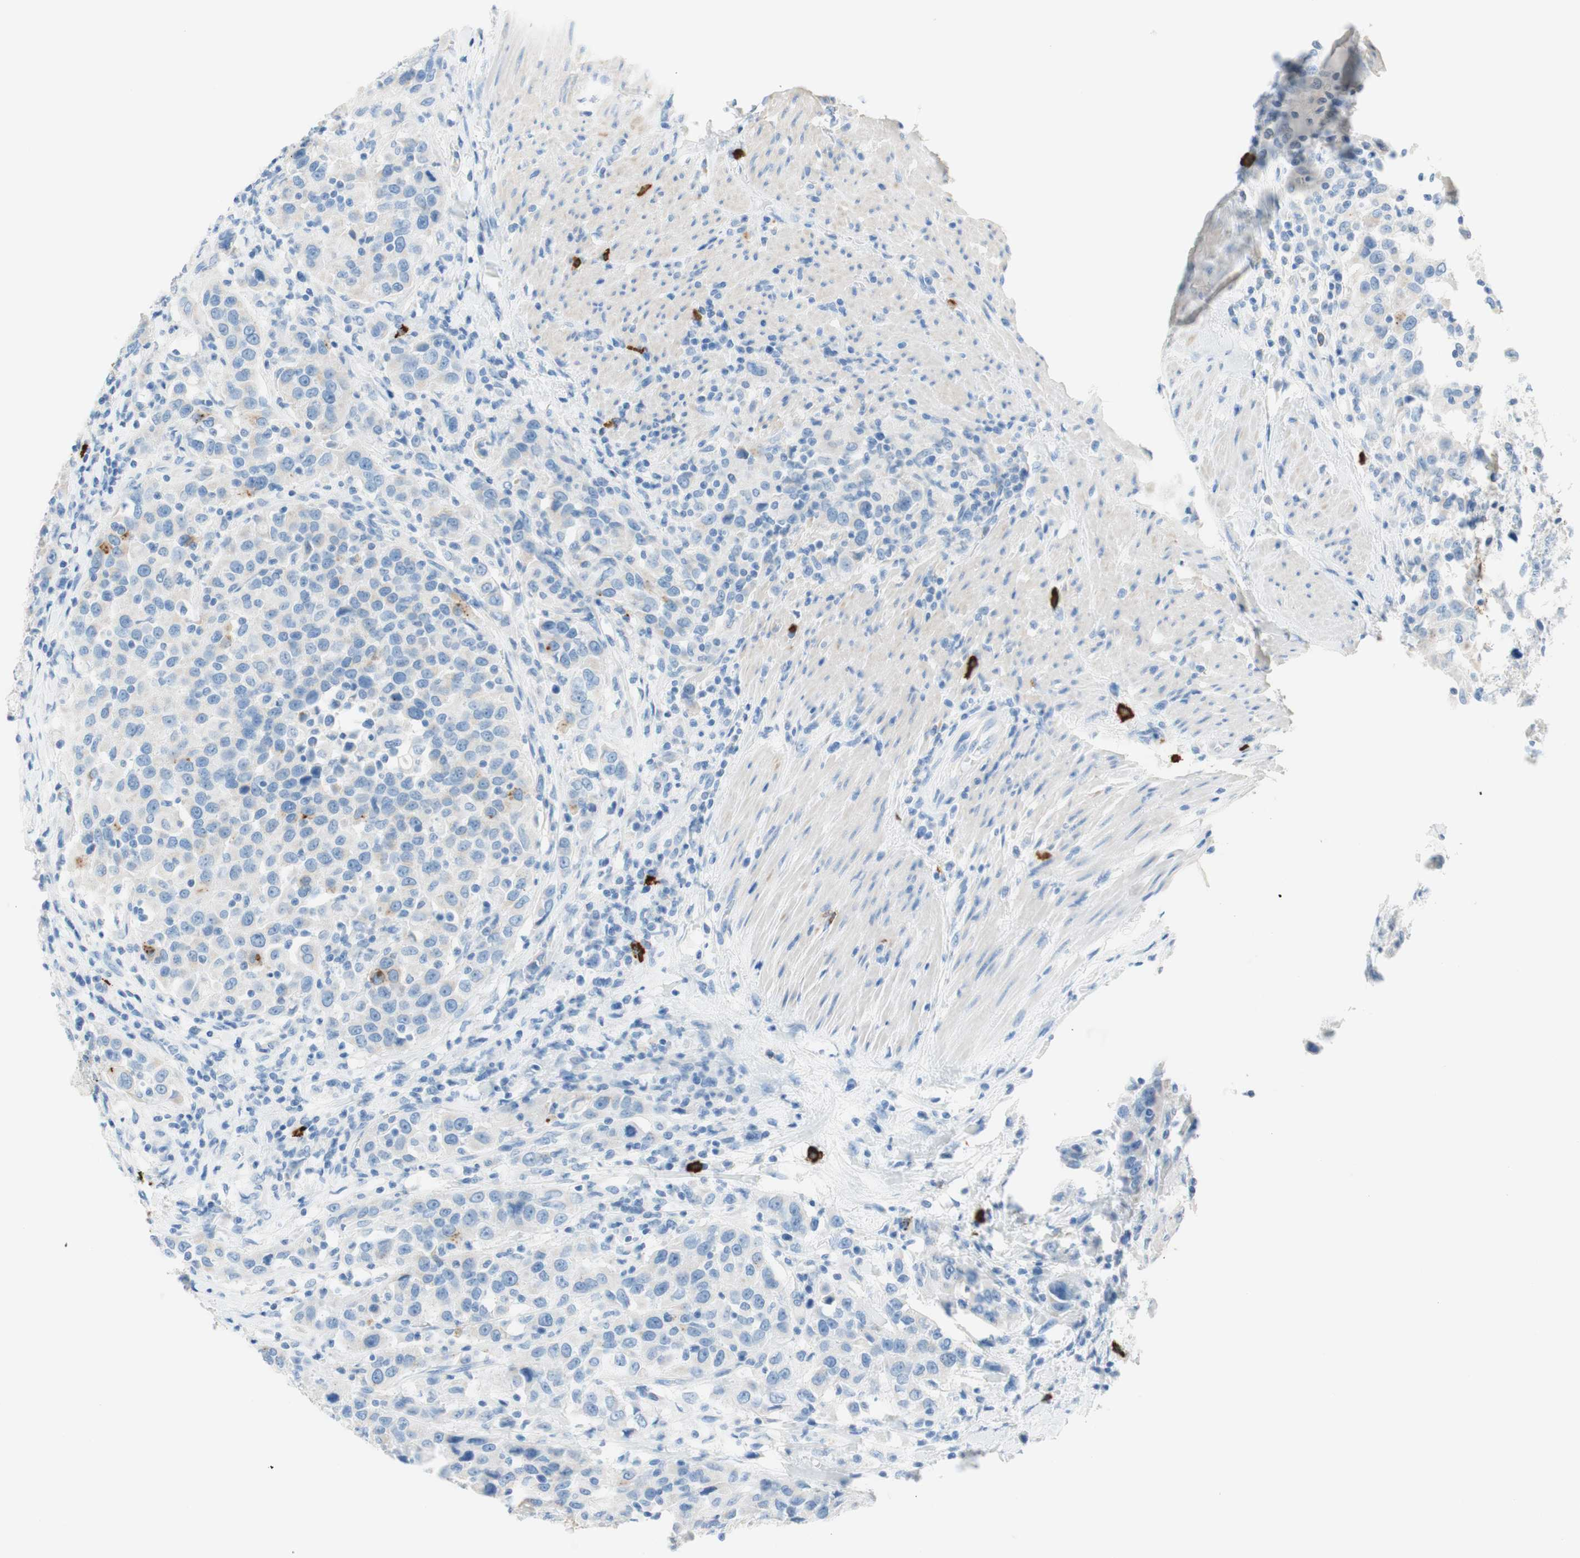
{"staining": {"intensity": "weak", "quantity": "<25%", "location": "cytoplasmic/membranous"}, "tissue": "urothelial cancer", "cell_type": "Tumor cells", "image_type": "cancer", "snomed": [{"axis": "morphology", "description": "Urothelial carcinoma, High grade"}, {"axis": "topography", "description": "Urinary bladder"}], "caption": "An image of human urothelial cancer is negative for staining in tumor cells. (Brightfield microscopy of DAB (3,3'-diaminobenzidine) immunohistochemistry at high magnification).", "gene": "CEACAM1", "patient": {"sex": "female", "age": 80}}